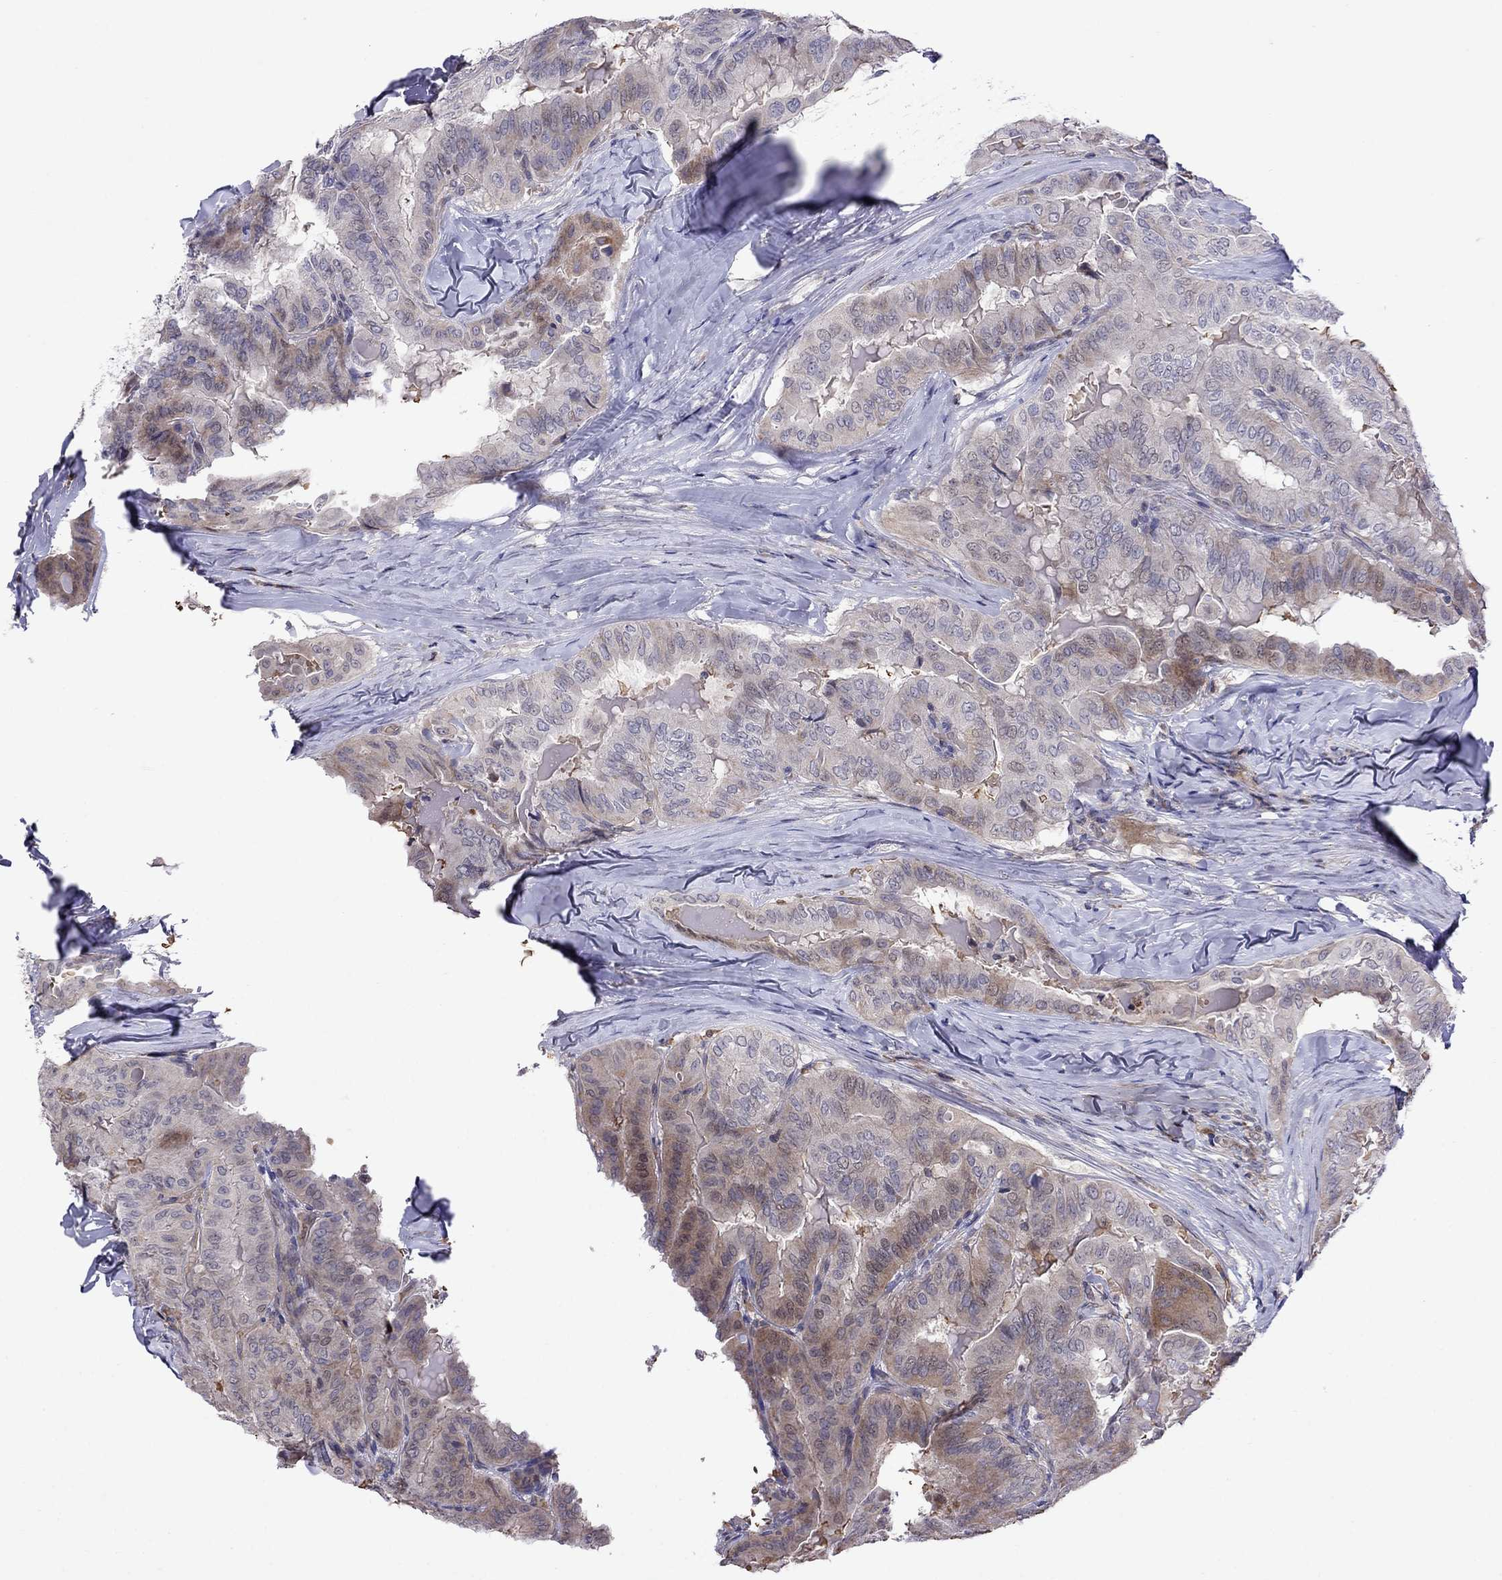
{"staining": {"intensity": "moderate", "quantity": "<25%", "location": "cytoplasmic/membranous"}, "tissue": "thyroid cancer", "cell_type": "Tumor cells", "image_type": "cancer", "snomed": [{"axis": "morphology", "description": "Papillary adenocarcinoma, NOS"}, {"axis": "topography", "description": "Thyroid gland"}], "caption": "A high-resolution photomicrograph shows IHC staining of thyroid cancer (papillary adenocarcinoma), which demonstrates moderate cytoplasmic/membranous positivity in about <25% of tumor cells.", "gene": "ADAM28", "patient": {"sex": "female", "age": 68}}